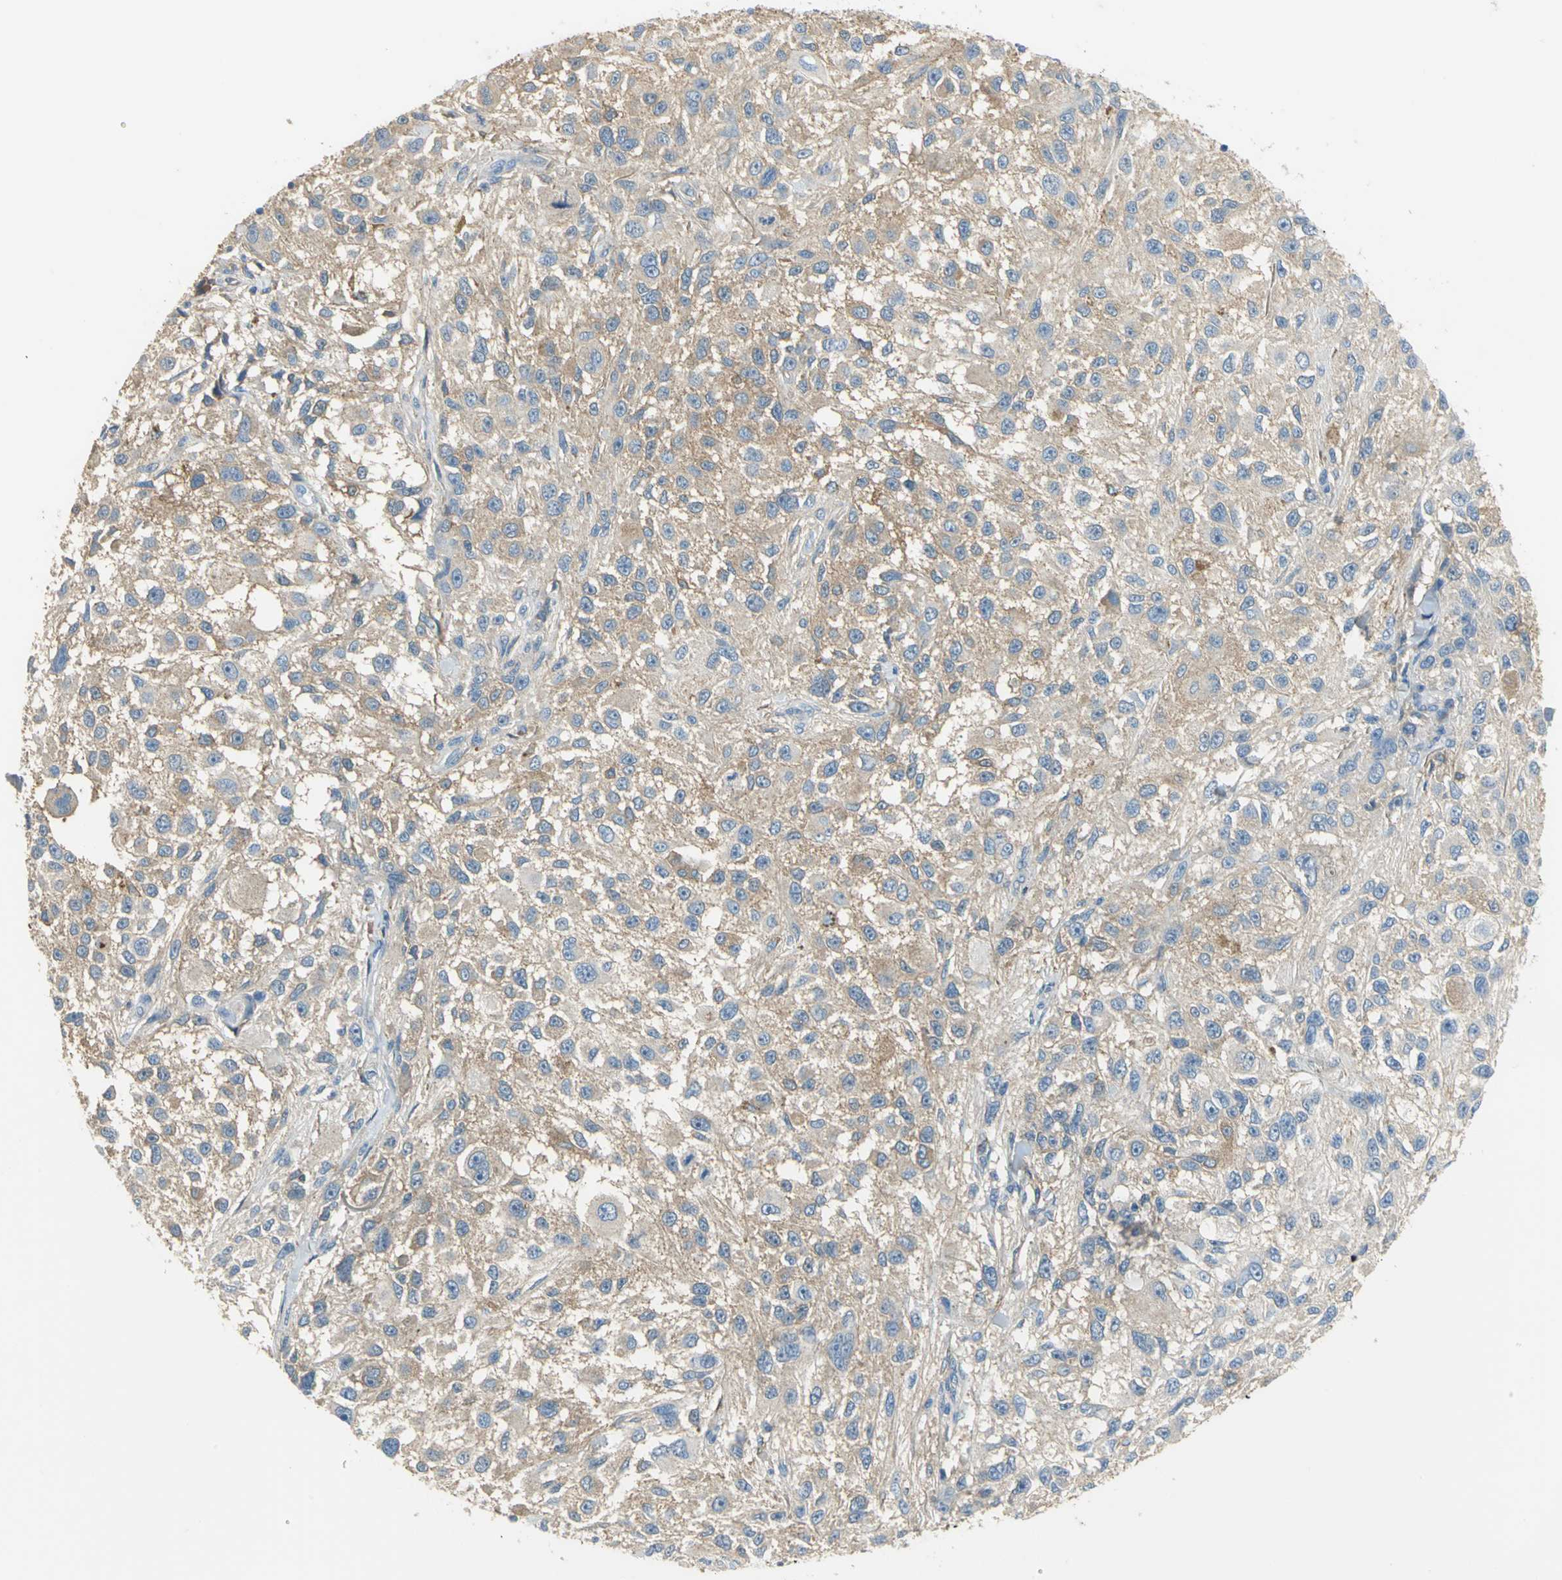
{"staining": {"intensity": "moderate", "quantity": ">75%", "location": "cytoplasmic/membranous"}, "tissue": "melanoma", "cell_type": "Tumor cells", "image_type": "cancer", "snomed": [{"axis": "morphology", "description": "Necrosis, NOS"}, {"axis": "morphology", "description": "Malignant melanoma, NOS"}, {"axis": "topography", "description": "Skin"}], "caption": "Protein positivity by immunohistochemistry (IHC) demonstrates moderate cytoplasmic/membranous staining in about >75% of tumor cells in melanoma.", "gene": "GYG2", "patient": {"sex": "female", "age": 87}}